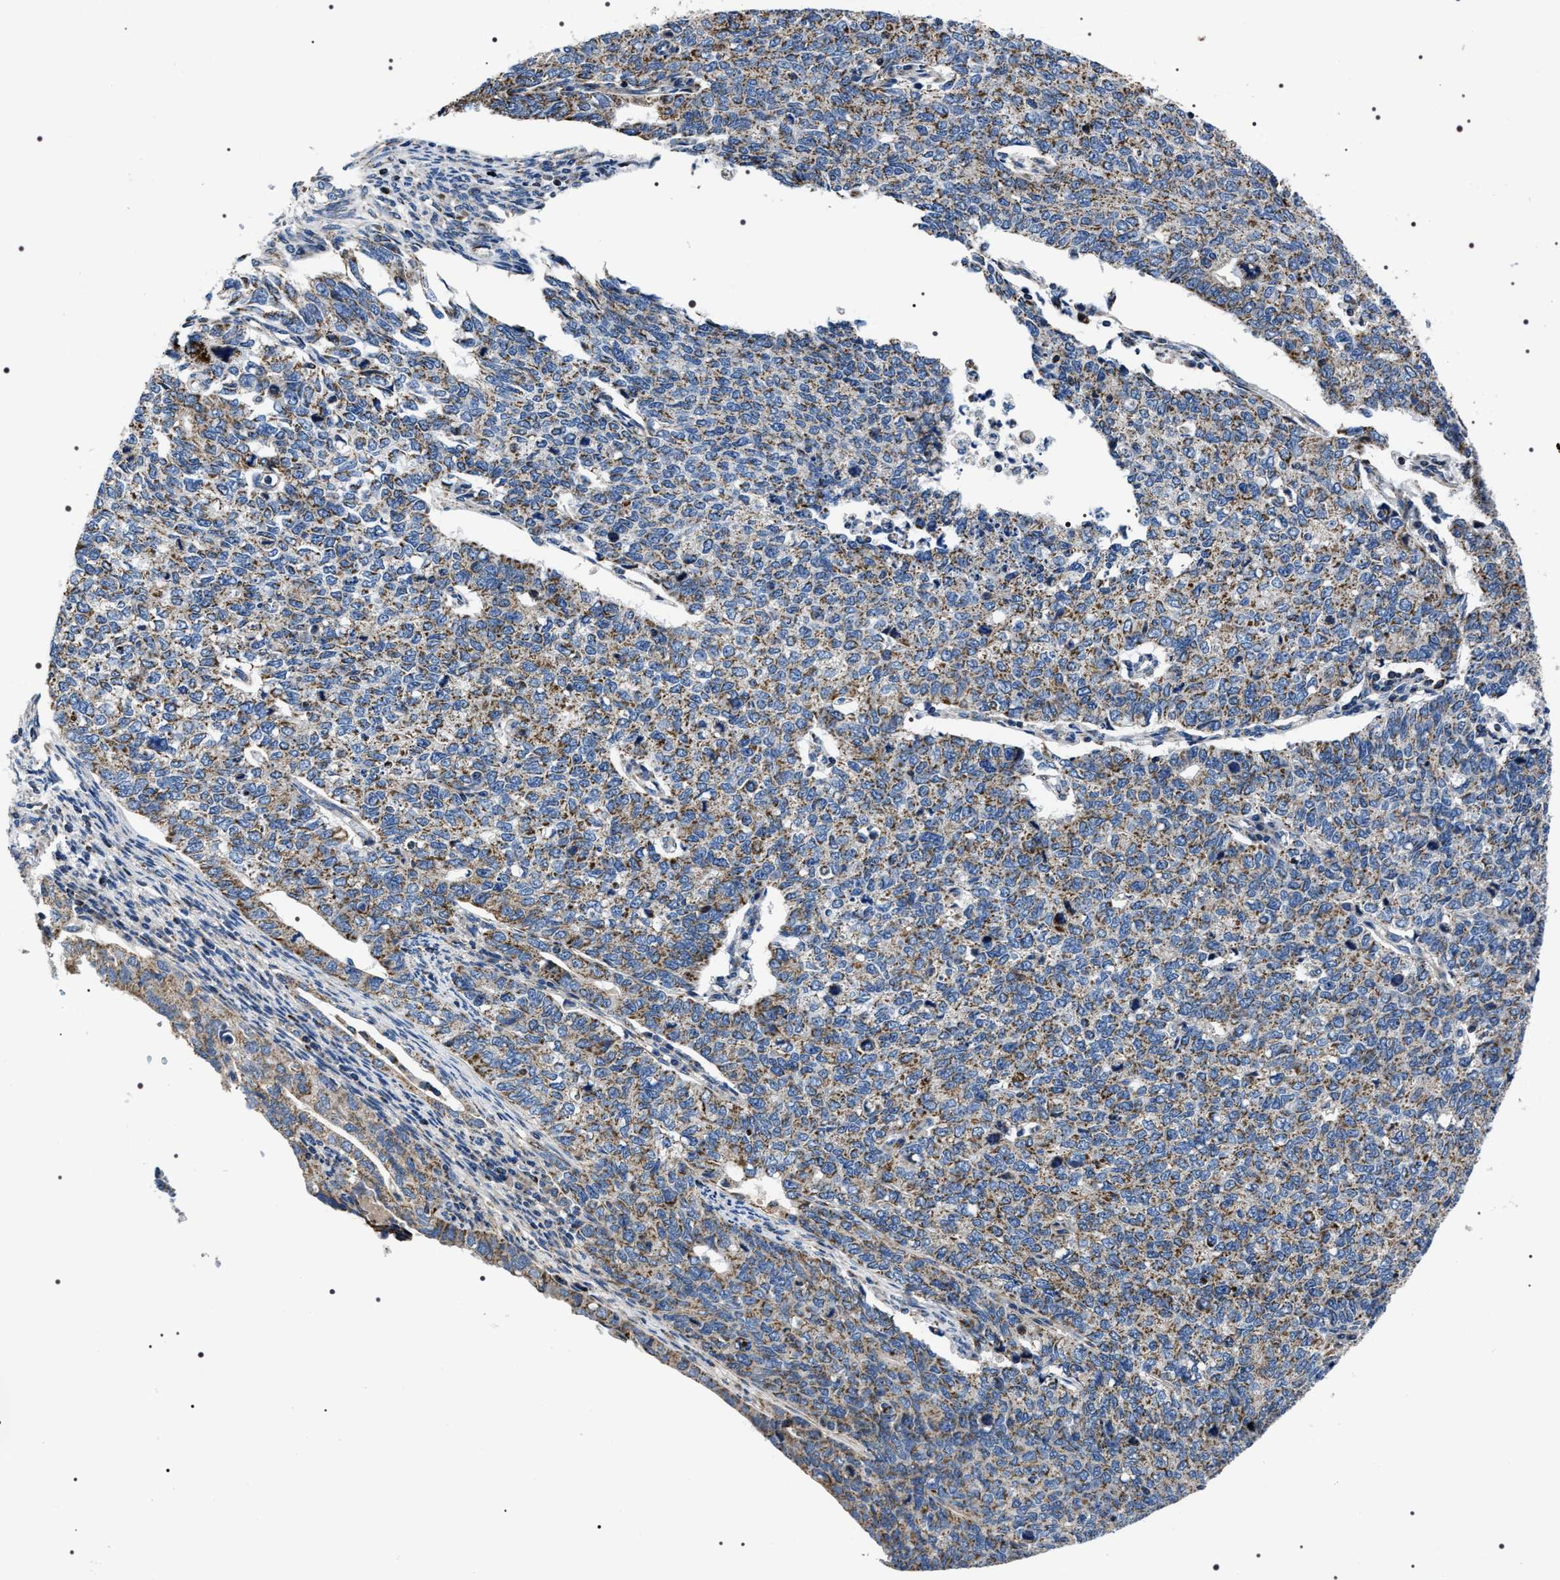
{"staining": {"intensity": "weak", "quantity": ">75%", "location": "cytoplasmic/membranous"}, "tissue": "cervical cancer", "cell_type": "Tumor cells", "image_type": "cancer", "snomed": [{"axis": "morphology", "description": "Squamous cell carcinoma, NOS"}, {"axis": "topography", "description": "Cervix"}], "caption": "This photomicrograph demonstrates immunohistochemistry staining of human cervical cancer, with low weak cytoplasmic/membranous expression in approximately >75% of tumor cells.", "gene": "NTMT1", "patient": {"sex": "female", "age": 63}}